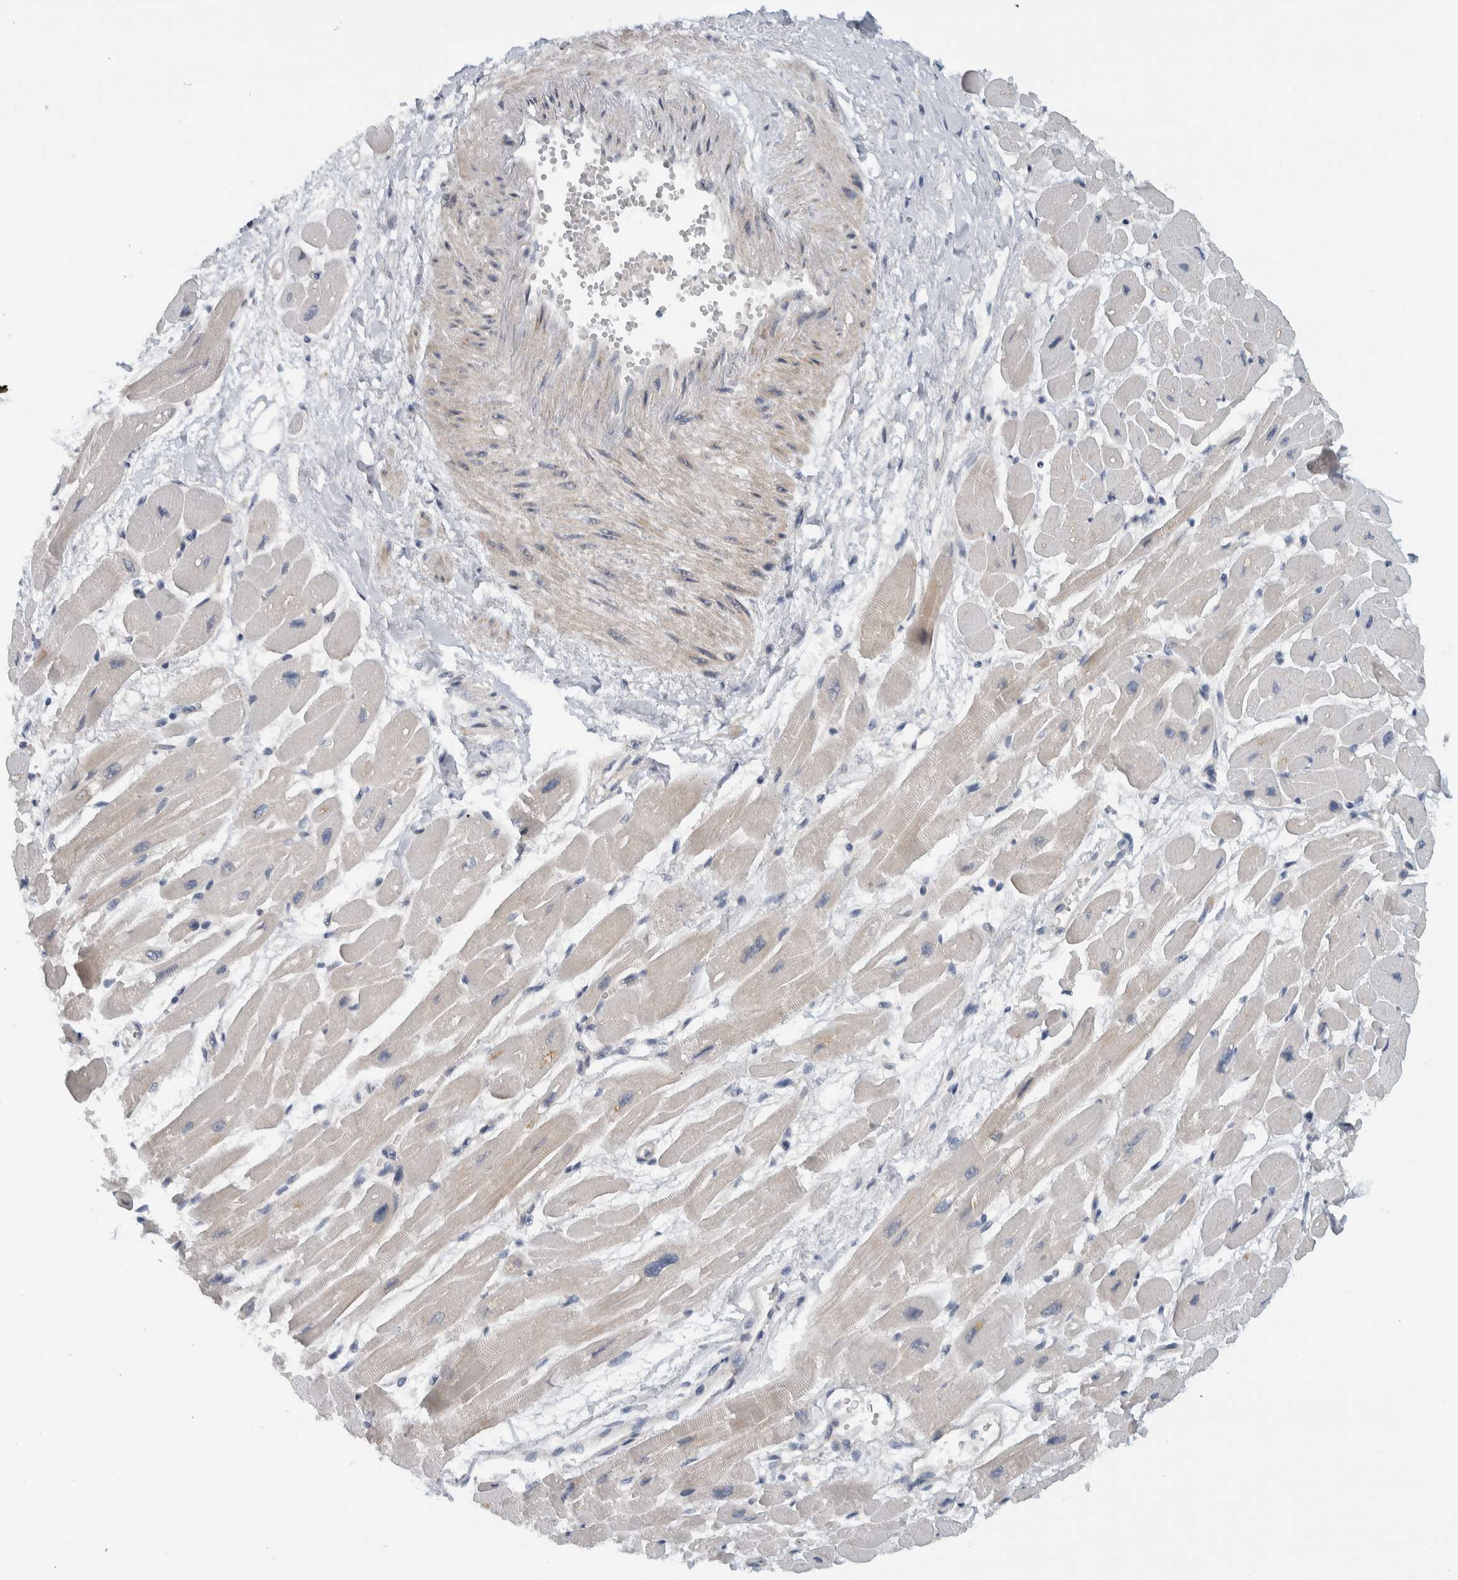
{"staining": {"intensity": "weak", "quantity": "25%-75%", "location": "cytoplasmic/membranous"}, "tissue": "heart muscle", "cell_type": "Cardiomyocytes", "image_type": "normal", "snomed": [{"axis": "morphology", "description": "Normal tissue, NOS"}, {"axis": "topography", "description": "Heart"}], "caption": "Cardiomyocytes demonstrate low levels of weak cytoplasmic/membranous positivity in about 25%-75% of cells in normal heart muscle. The staining was performed using DAB (3,3'-diaminobenzidine), with brown indicating positive protein expression. Nuclei are stained blue with hematoxylin.", "gene": "MPRIP", "patient": {"sex": "female", "age": 54}}